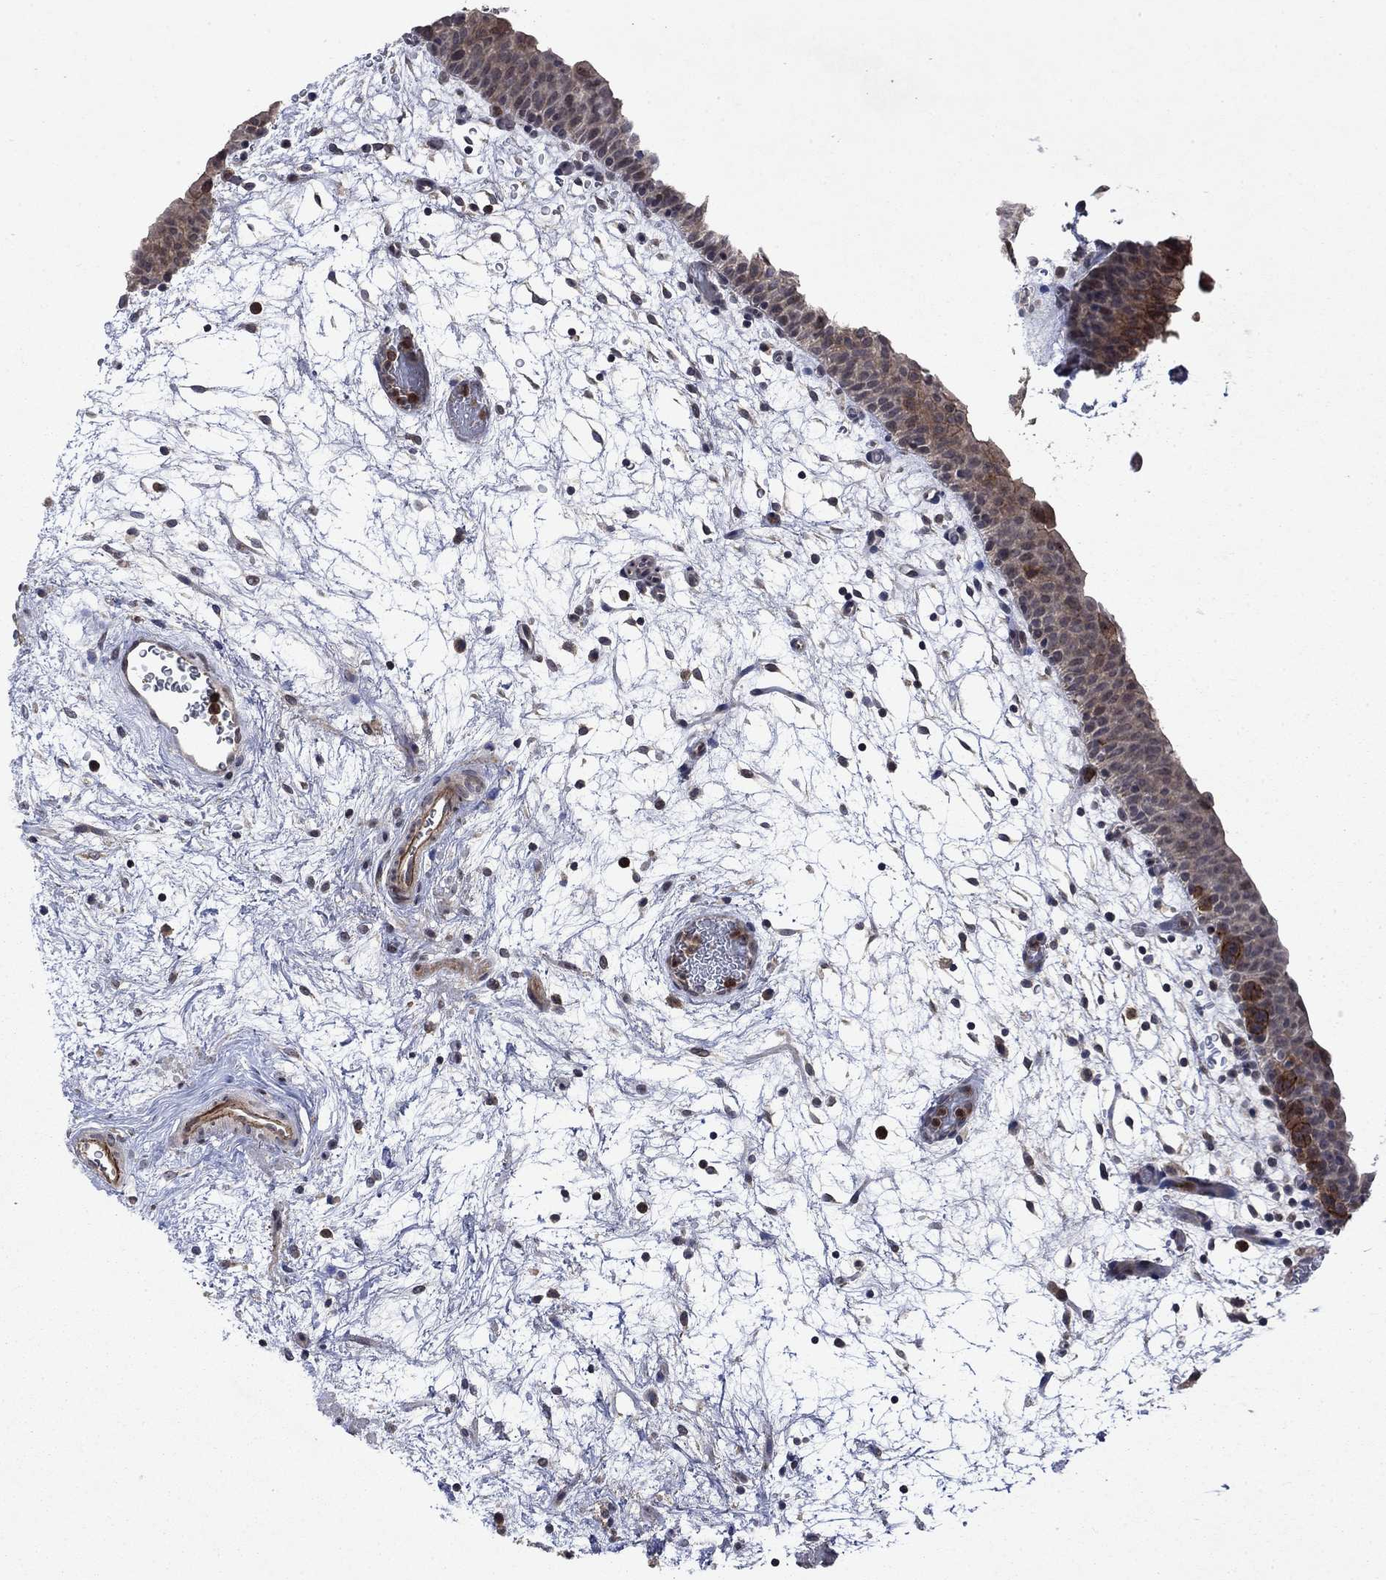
{"staining": {"intensity": "moderate", "quantity": "<25%", "location": "cytoplasmic/membranous"}, "tissue": "urinary bladder", "cell_type": "Urothelial cells", "image_type": "normal", "snomed": [{"axis": "morphology", "description": "Normal tissue, NOS"}, {"axis": "topography", "description": "Urinary bladder"}], "caption": "Immunohistochemical staining of benign human urinary bladder shows low levels of moderate cytoplasmic/membranous expression in about <25% of urothelial cells.", "gene": "PPP1R9A", "patient": {"sex": "male", "age": 37}}